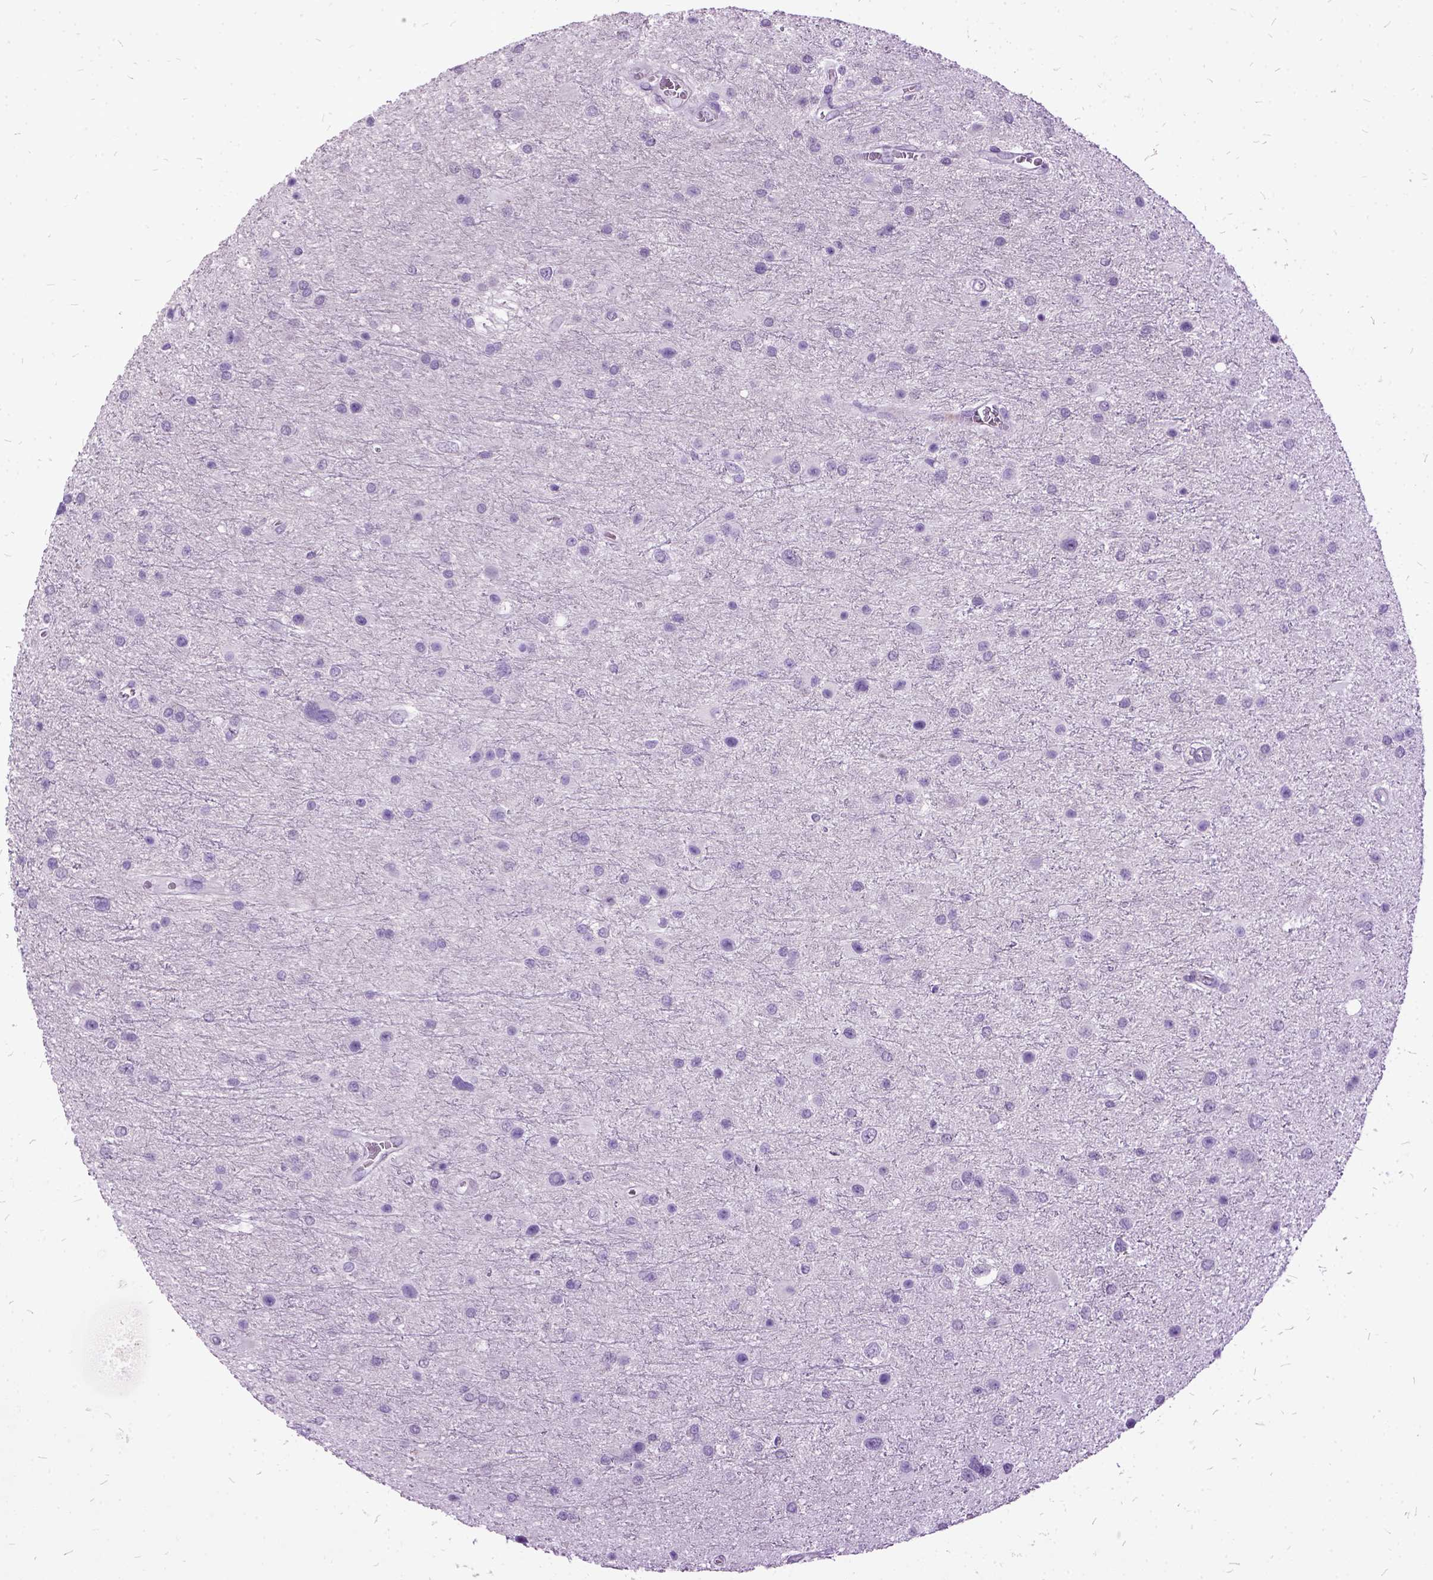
{"staining": {"intensity": "negative", "quantity": "none", "location": "none"}, "tissue": "glioma", "cell_type": "Tumor cells", "image_type": "cancer", "snomed": [{"axis": "morphology", "description": "Glioma, malignant, Low grade"}, {"axis": "topography", "description": "Brain"}], "caption": "A micrograph of human glioma is negative for staining in tumor cells. (IHC, brightfield microscopy, high magnification).", "gene": "MME", "patient": {"sex": "female", "age": 32}}